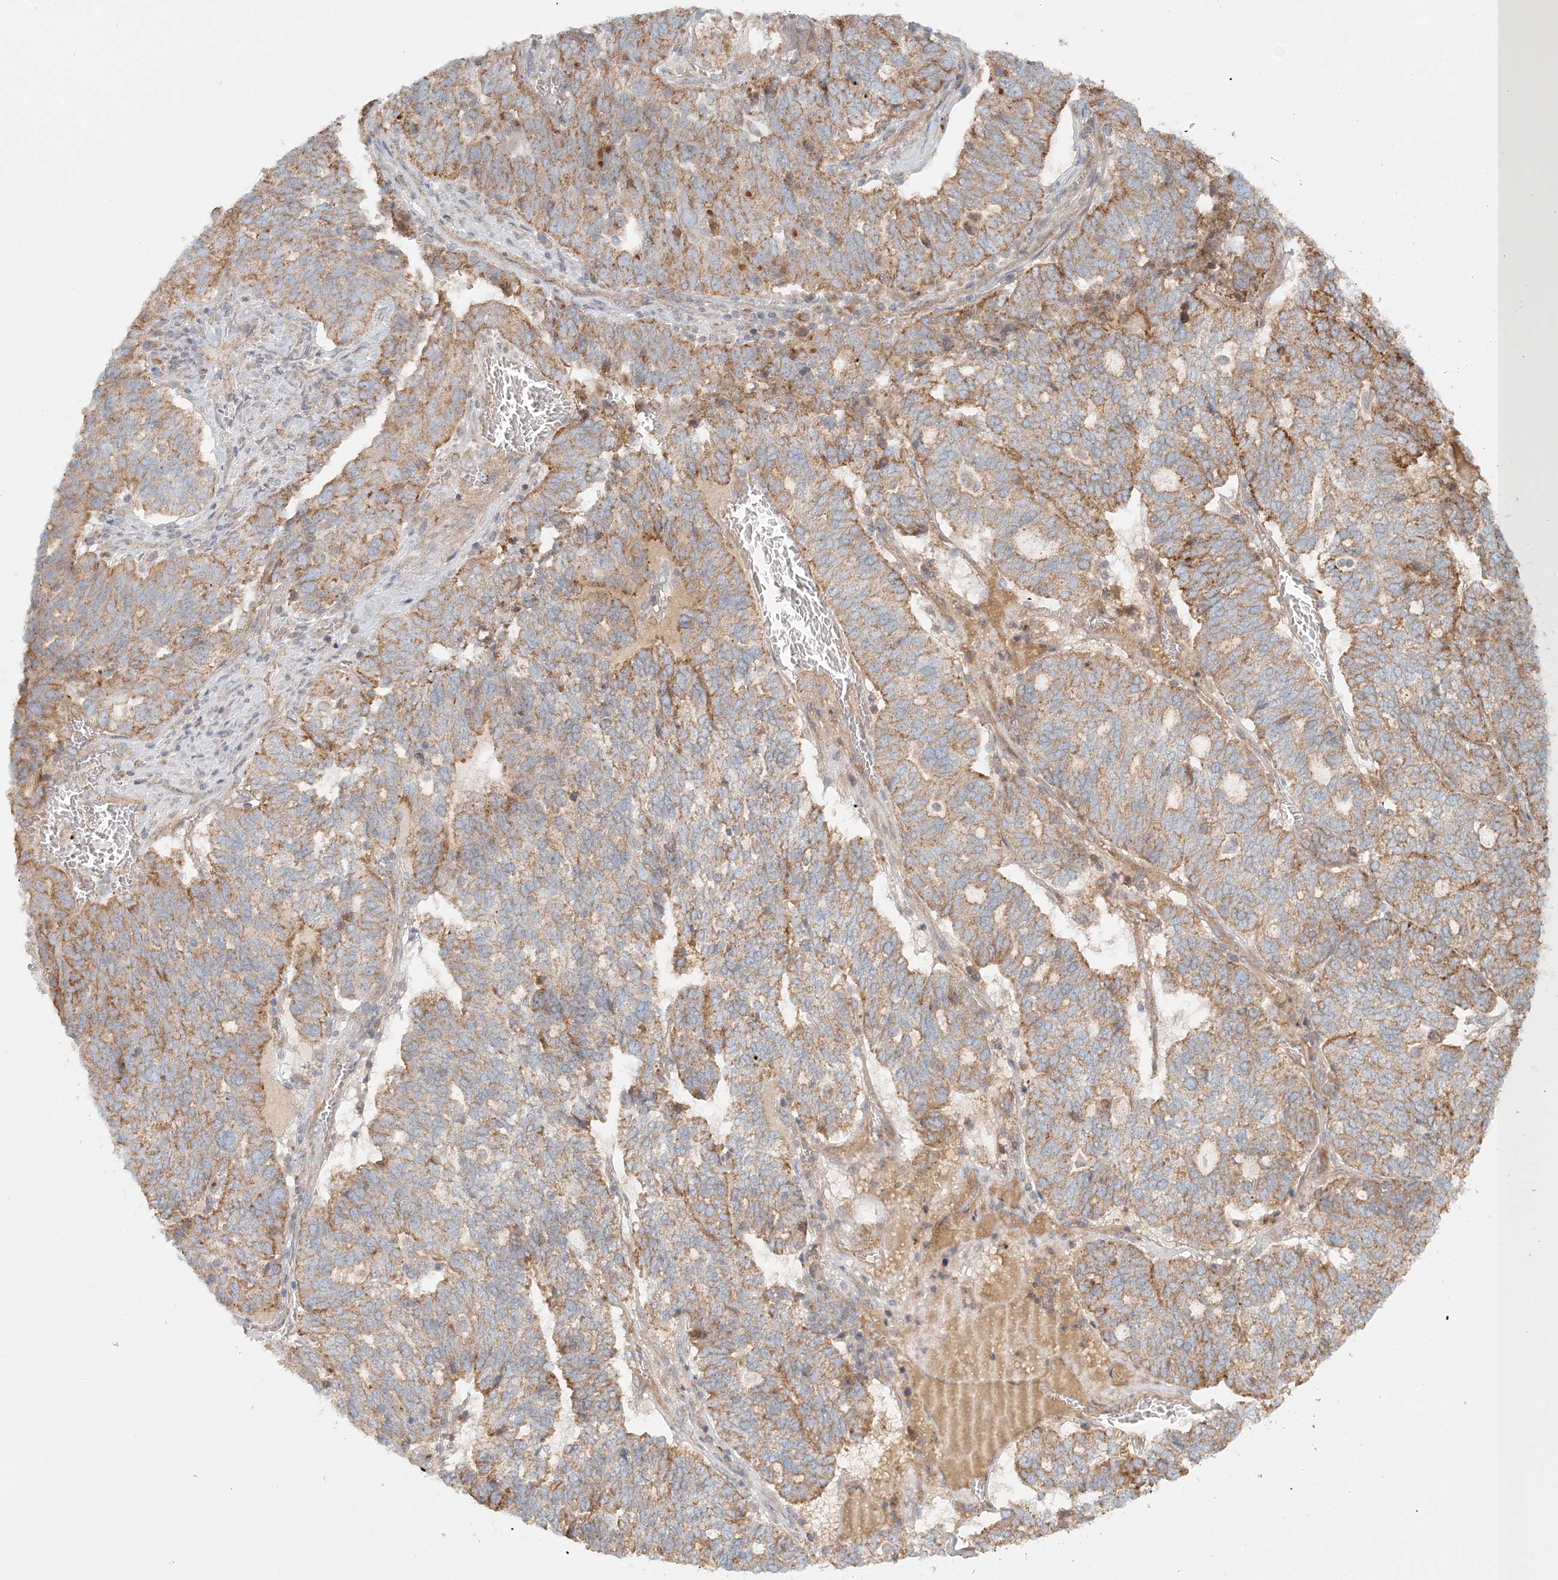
{"staining": {"intensity": "moderate", "quantity": ">75%", "location": "cytoplasmic/membranous"}, "tissue": "ovarian cancer", "cell_type": "Tumor cells", "image_type": "cancer", "snomed": [{"axis": "morphology", "description": "Cystadenocarcinoma, serous, NOS"}, {"axis": "topography", "description": "Ovary"}], "caption": "A photomicrograph of human serous cystadenocarcinoma (ovarian) stained for a protein exhibits moderate cytoplasmic/membranous brown staining in tumor cells.", "gene": "KIAA0232", "patient": {"sex": "female", "age": 59}}